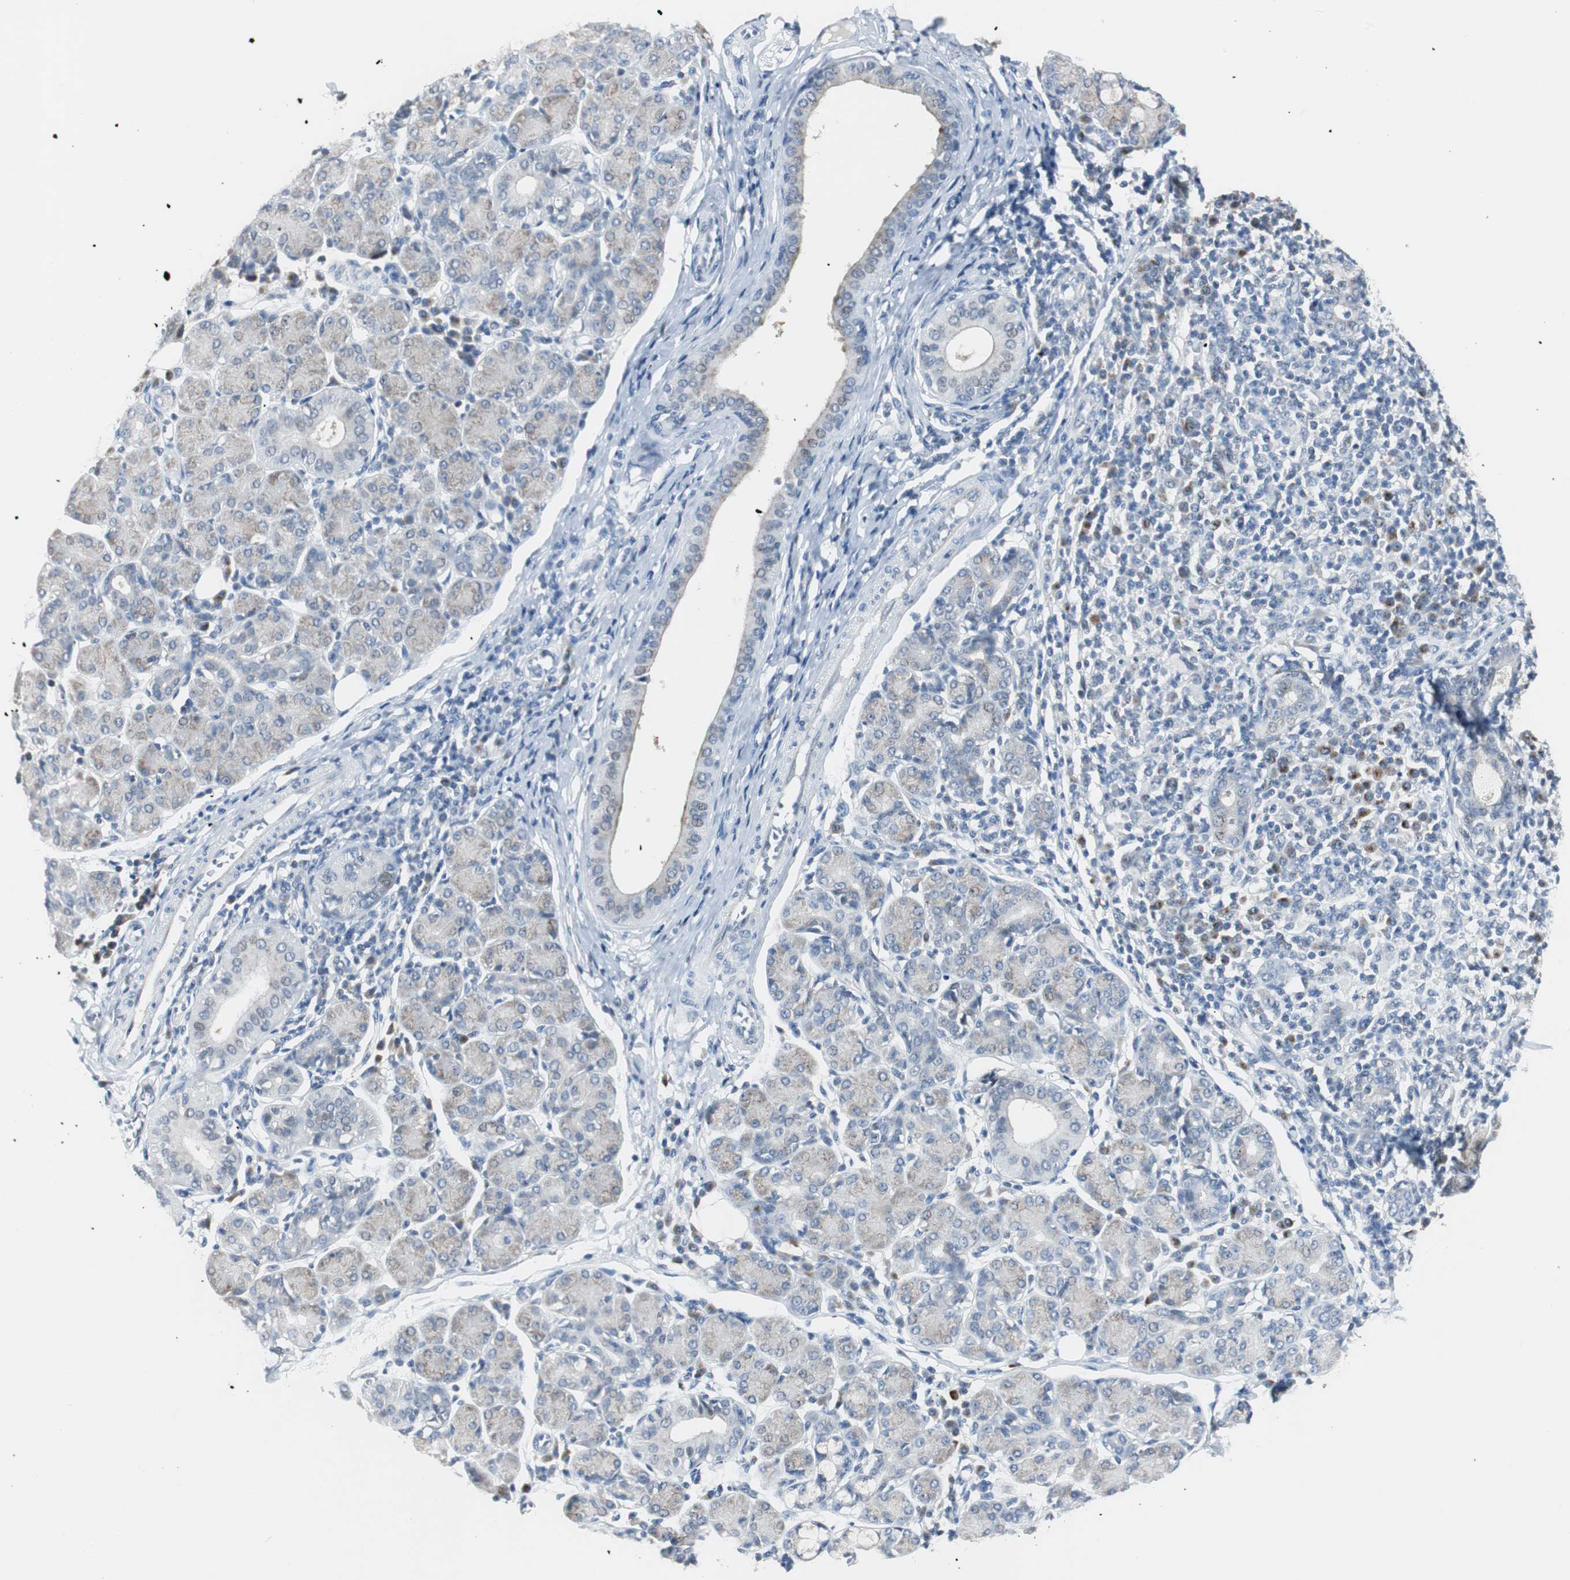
{"staining": {"intensity": "negative", "quantity": "none", "location": "none"}, "tissue": "salivary gland", "cell_type": "Glandular cells", "image_type": "normal", "snomed": [{"axis": "morphology", "description": "Normal tissue, NOS"}, {"axis": "morphology", "description": "Inflammation, NOS"}, {"axis": "topography", "description": "Lymph node"}, {"axis": "topography", "description": "Salivary gland"}], "caption": "IHC photomicrograph of normal human salivary gland stained for a protein (brown), which displays no staining in glandular cells.", "gene": "SOX30", "patient": {"sex": "male", "age": 3}}